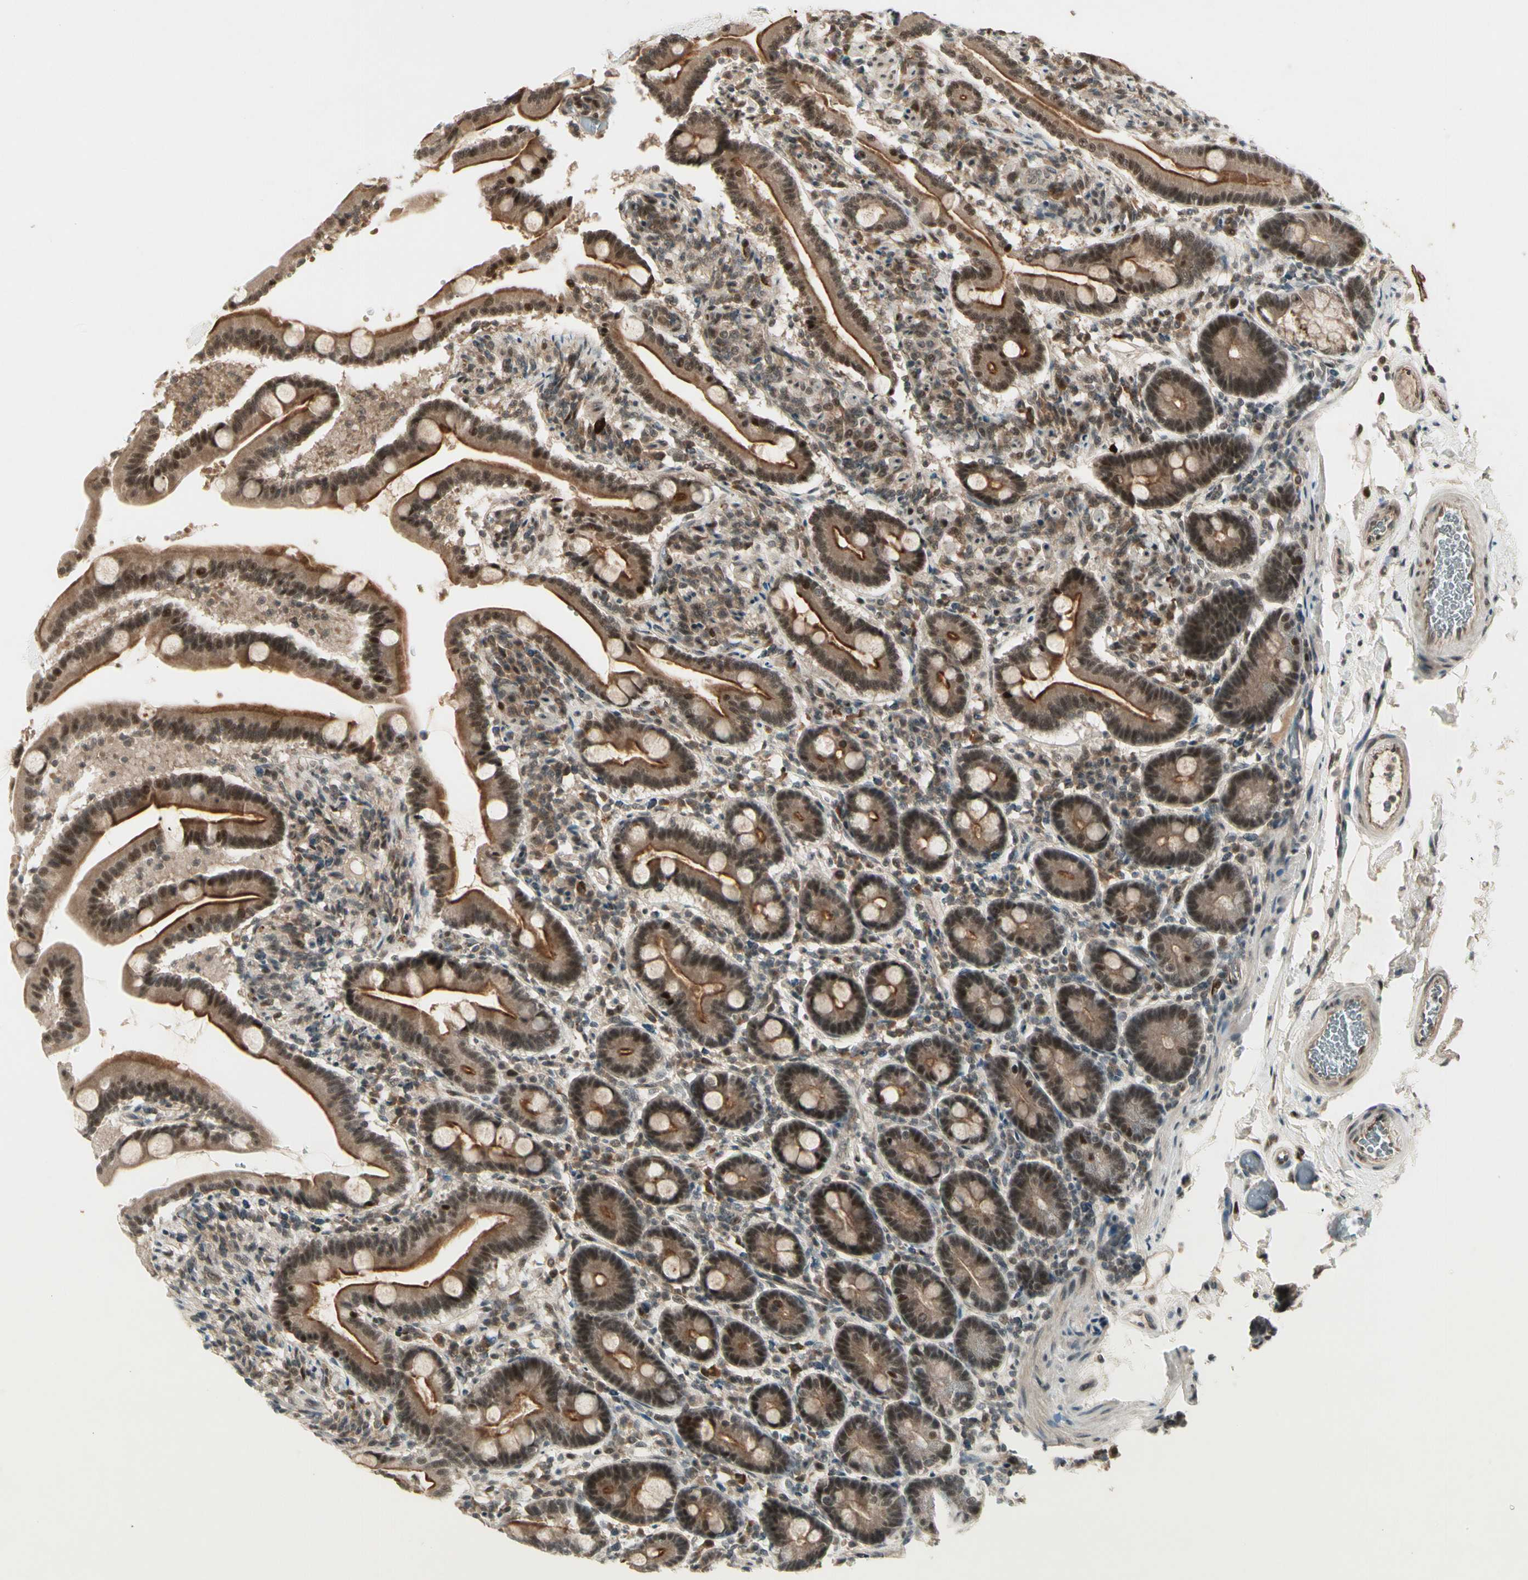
{"staining": {"intensity": "weak", "quantity": ">75%", "location": "cytoplasmic/membranous,nuclear"}, "tissue": "duodenum", "cell_type": "Glandular cells", "image_type": "normal", "snomed": [{"axis": "morphology", "description": "Normal tissue, NOS"}, {"axis": "topography", "description": "Duodenum"}], "caption": "Protein positivity by immunohistochemistry (IHC) exhibits weak cytoplasmic/membranous,nuclear expression in approximately >75% of glandular cells in unremarkable duodenum. (DAB (3,3'-diaminobenzidine) IHC with brightfield microscopy, high magnification).", "gene": "CDK11A", "patient": {"sex": "male", "age": 54}}